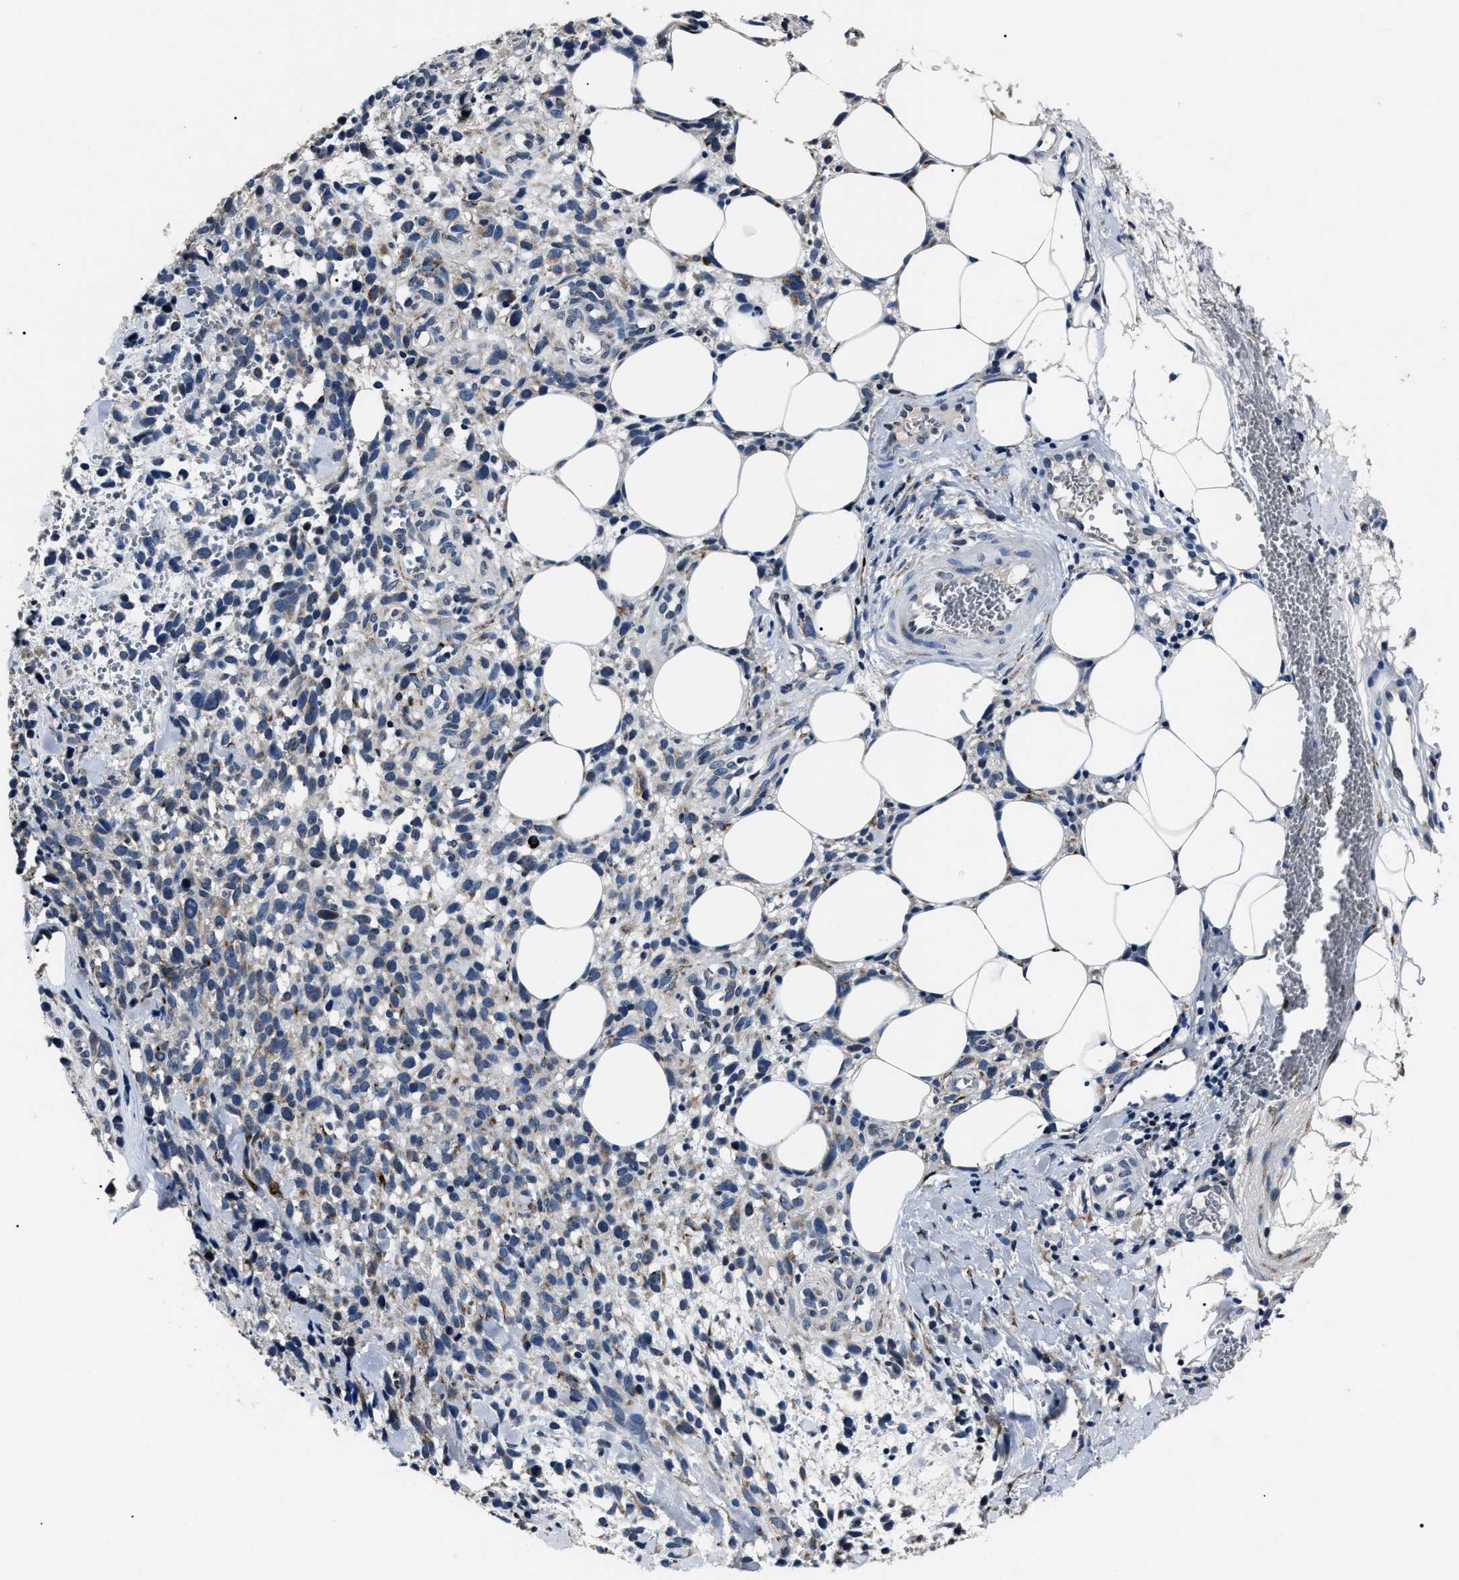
{"staining": {"intensity": "negative", "quantity": "none", "location": "none"}, "tissue": "melanoma", "cell_type": "Tumor cells", "image_type": "cancer", "snomed": [{"axis": "morphology", "description": "Malignant melanoma, NOS"}, {"axis": "topography", "description": "Skin"}], "caption": "Immunohistochemical staining of malignant melanoma demonstrates no significant positivity in tumor cells. (DAB immunohistochemistry with hematoxylin counter stain).", "gene": "LRRC14", "patient": {"sex": "female", "age": 55}}